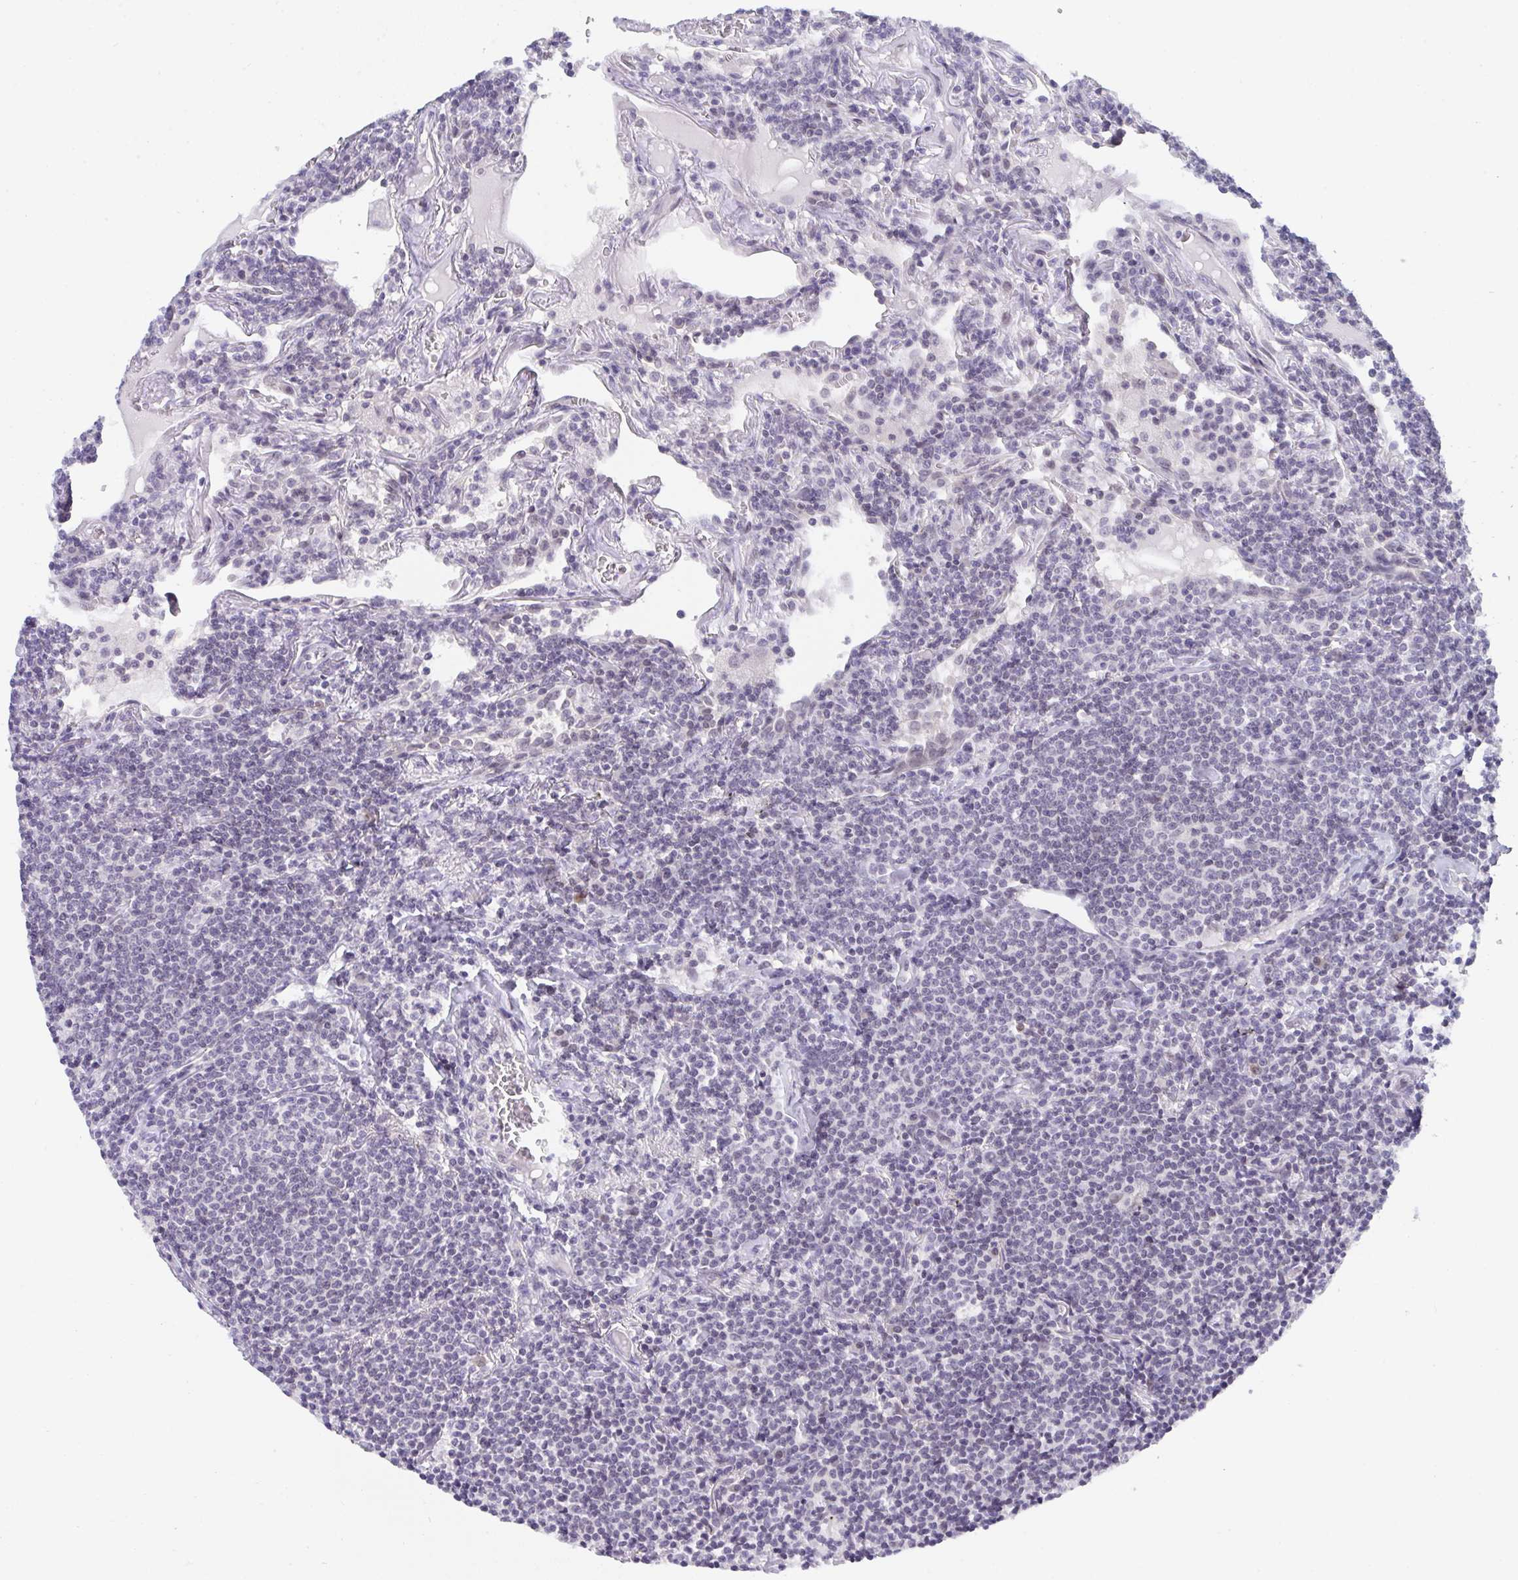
{"staining": {"intensity": "negative", "quantity": "none", "location": "none"}, "tissue": "lymphoma", "cell_type": "Tumor cells", "image_type": "cancer", "snomed": [{"axis": "morphology", "description": "Malignant lymphoma, non-Hodgkin's type, Low grade"}, {"axis": "topography", "description": "Lung"}], "caption": "The image displays no staining of tumor cells in low-grade malignant lymphoma, non-Hodgkin's type. (DAB (3,3'-diaminobenzidine) immunohistochemistry (IHC), high magnification).", "gene": "BMAL2", "patient": {"sex": "female", "age": 71}}